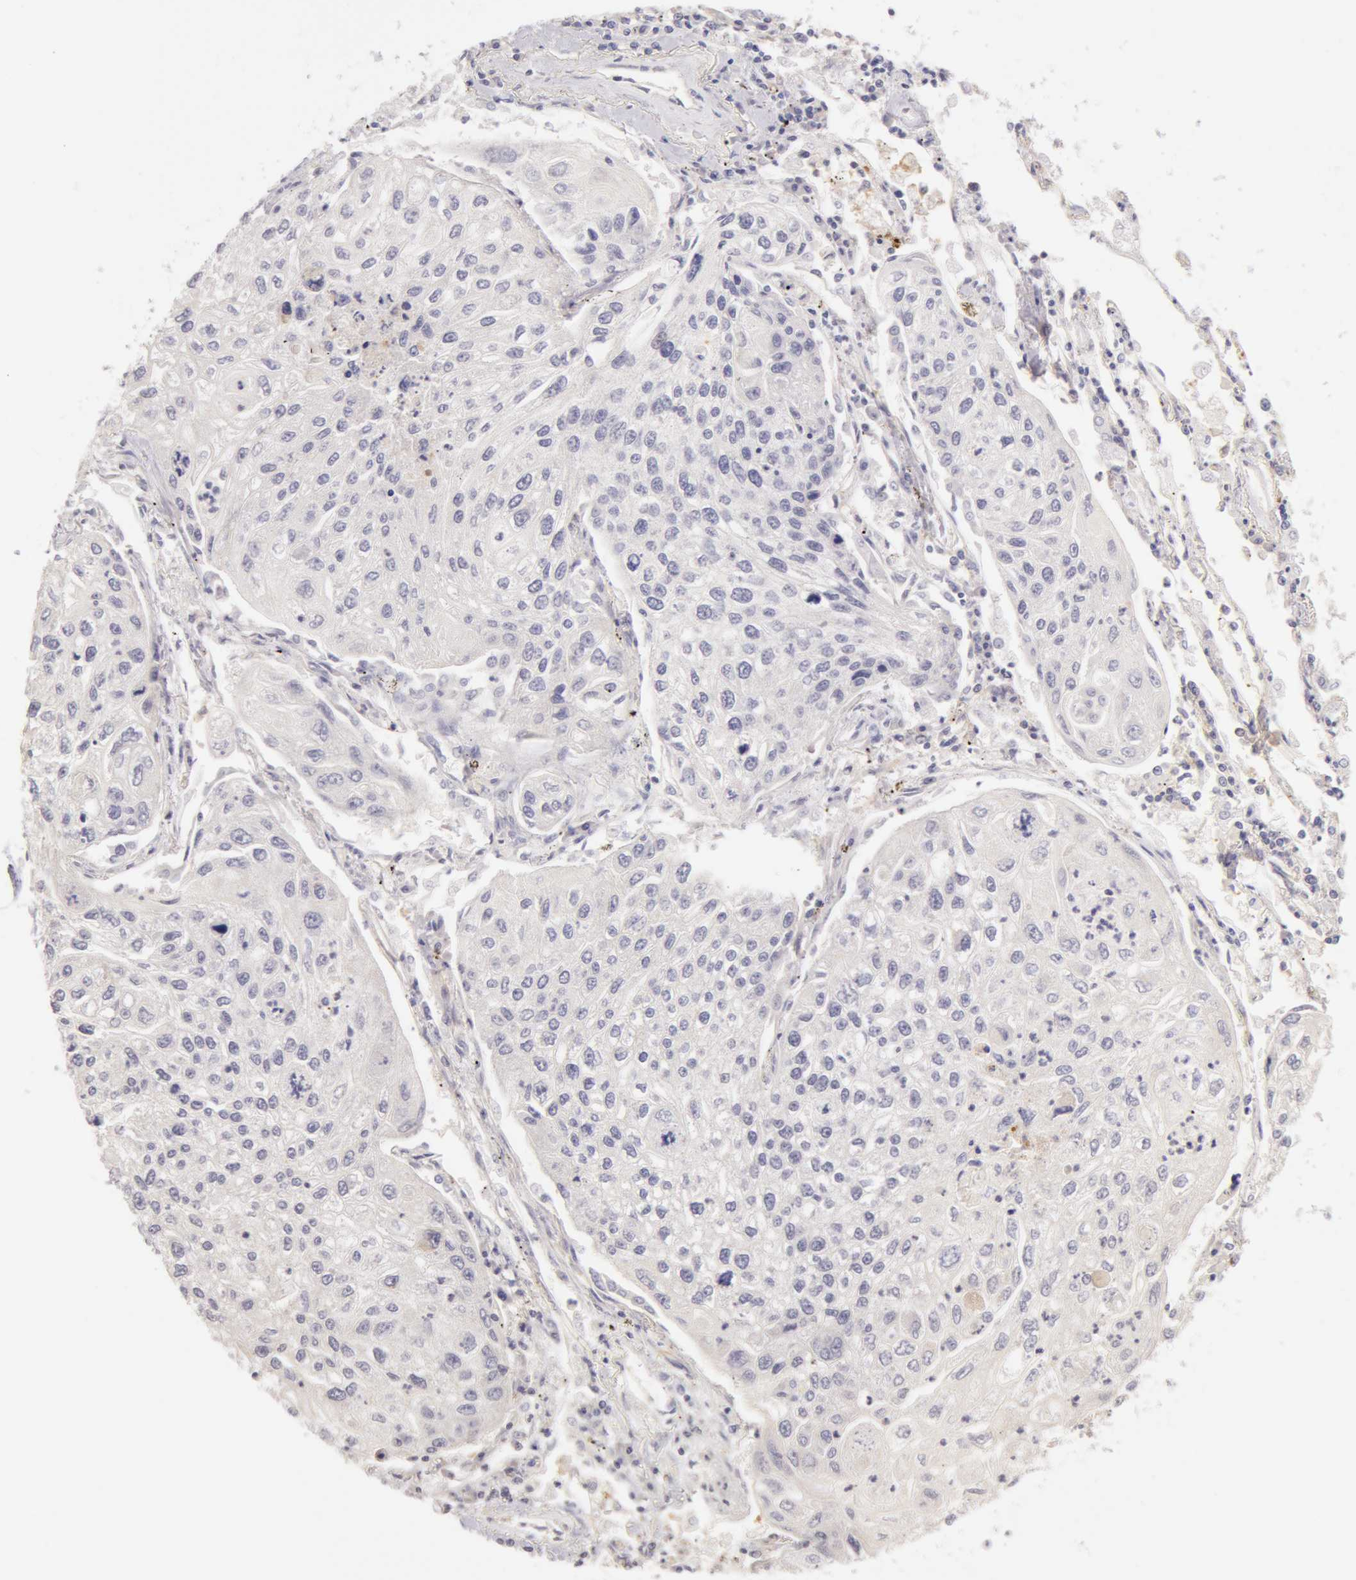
{"staining": {"intensity": "negative", "quantity": "none", "location": "none"}, "tissue": "lung cancer", "cell_type": "Tumor cells", "image_type": "cancer", "snomed": [{"axis": "morphology", "description": "Squamous cell carcinoma, NOS"}, {"axis": "topography", "description": "Lung"}], "caption": "DAB (3,3'-diaminobenzidine) immunohistochemical staining of human lung cancer (squamous cell carcinoma) exhibits no significant positivity in tumor cells.", "gene": "AHSG", "patient": {"sex": "male", "age": 75}}